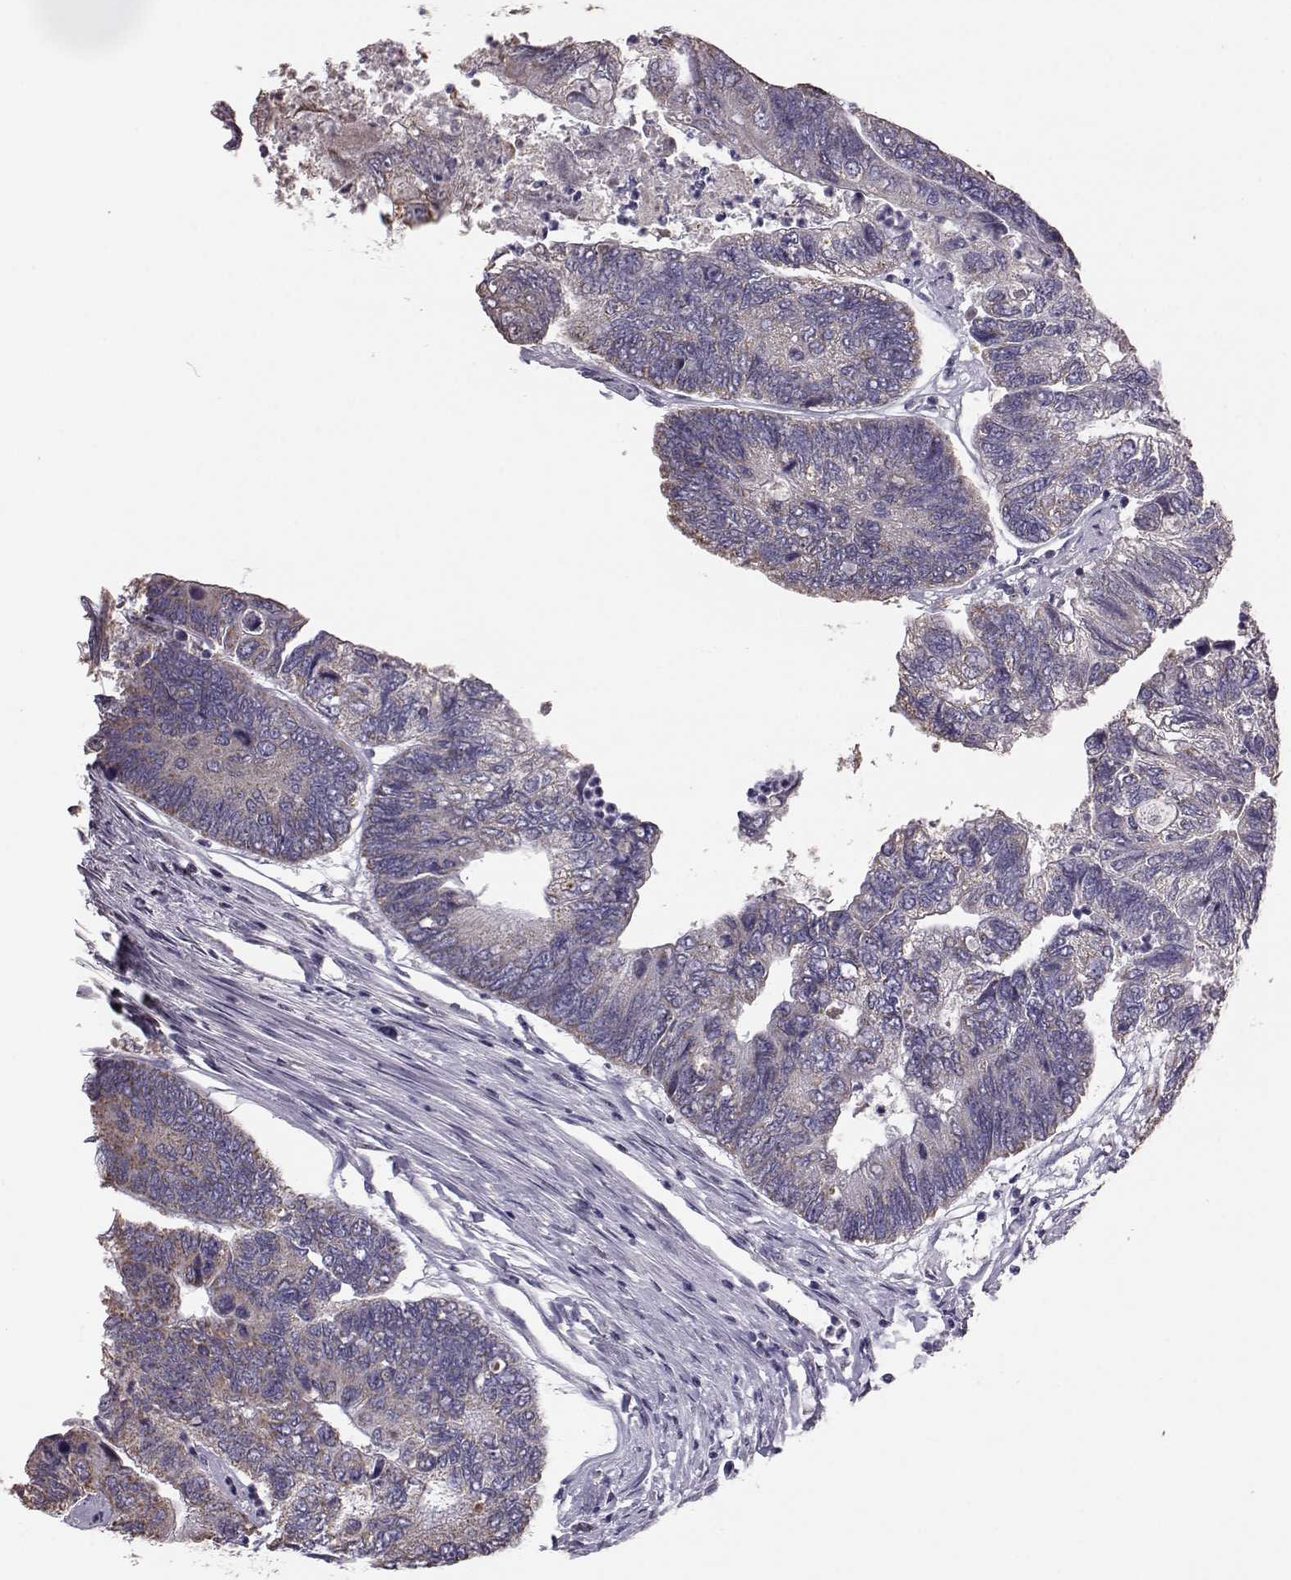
{"staining": {"intensity": "weak", "quantity": "<25%", "location": "cytoplasmic/membranous"}, "tissue": "colorectal cancer", "cell_type": "Tumor cells", "image_type": "cancer", "snomed": [{"axis": "morphology", "description": "Adenocarcinoma, NOS"}, {"axis": "topography", "description": "Colon"}], "caption": "Tumor cells are negative for brown protein staining in colorectal cancer (adenocarcinoma).", "gene": "ALDH3A1", "patient": {"sex": "female", "age": 67}}